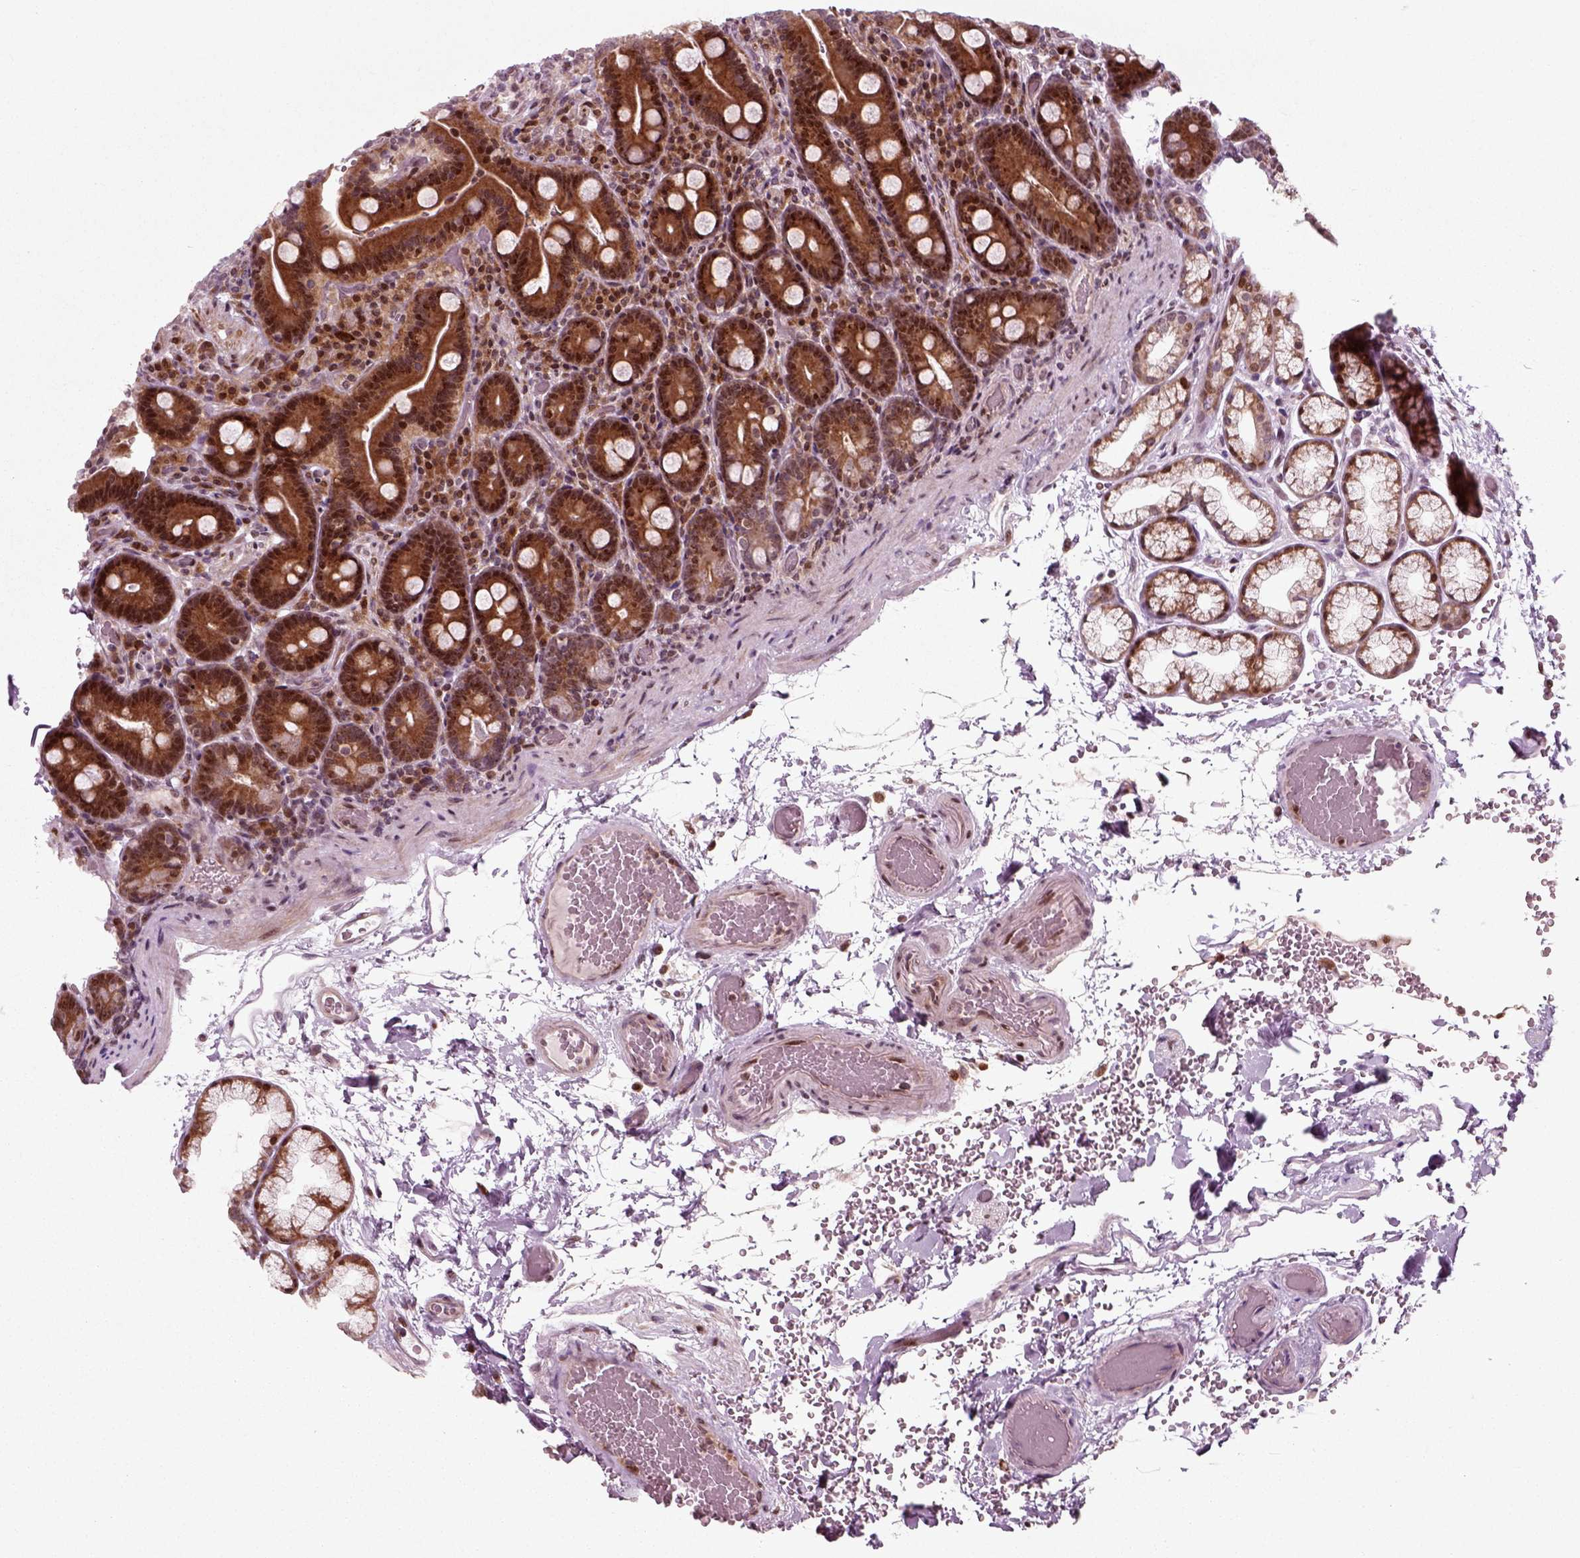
{"staining": {"intensity": "strong", "quantity": ">75%", "location": "cytoplasmic/membranous,nuclear"}, "tissue": "duodenum", "cell_type": "Glandular cells", "image_type": "normal", "snomed": [{"axis": "morphology", "description": "Normal tissue, NOS"}, {"axis": "topography", "description": "Duodenum"}], "caption": "Glandular cells reveal high levels of strong cytoplasmic/membranous,nuclear positivity in approximately >75% of cells in unremarkable duodenum.", "gene": "CDC14A", "patient": {"sex": "female", "age": 62}}